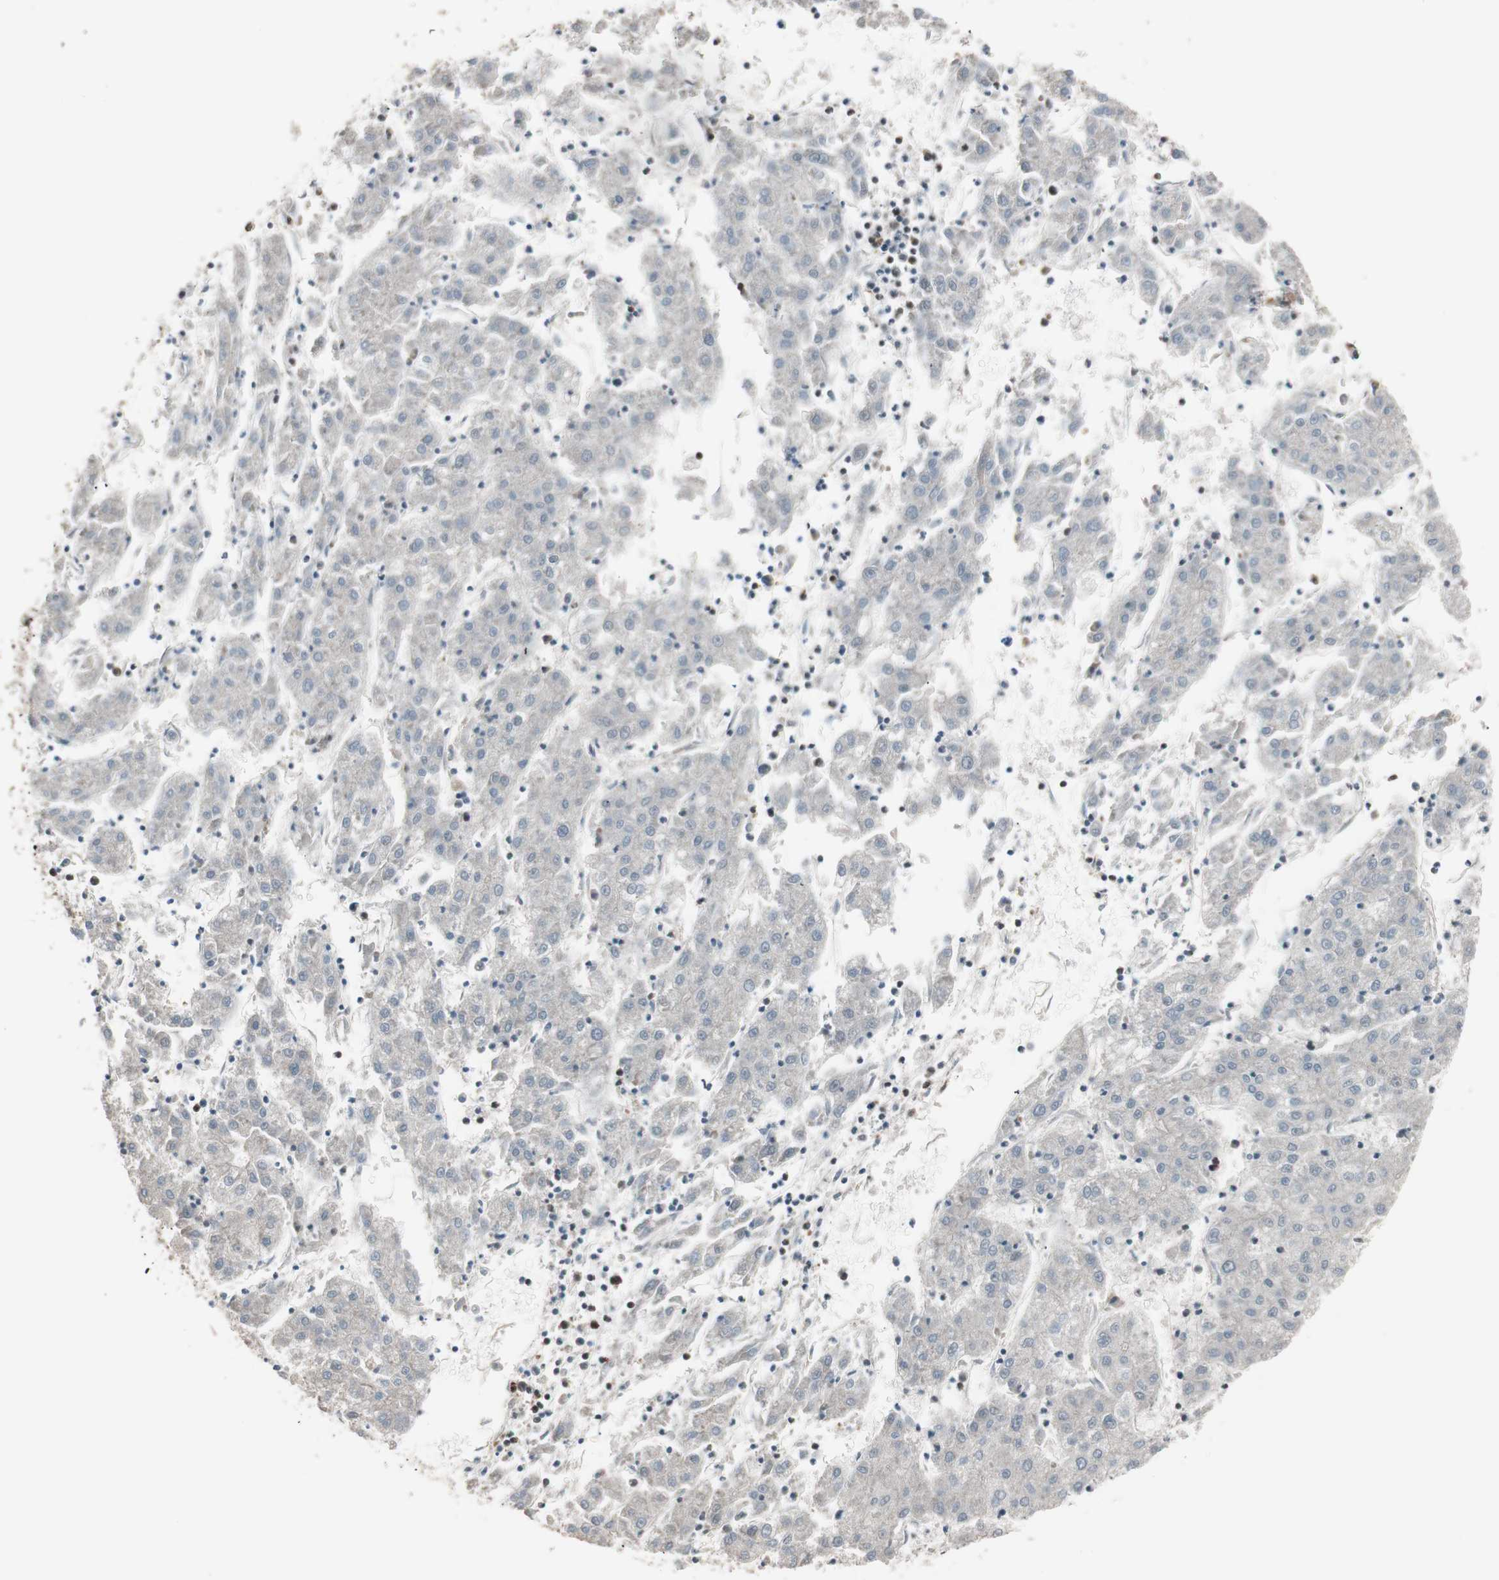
{"staining": {"intensity": "negative", "quantity": "none", "location": "none"}, "tissue": "liver cancer", "cell_type": "Tumor cells", "image_type": "cancer", "snomed": [{"axis": "morphology", "description": "Carcinoma, Hepatocellular, NOS"}, {"axis": "topography", "description": "Liver"}], "caption": "The IHC micrograph has no significant expression in tumor cells of liver cancer (hepatocellular carcinoma) tissue. (Immunohistochemistry, brightfield microscopy, high magnification).", "gene": "DRAP1", "patient": {"sex": "male", "age": 72}}